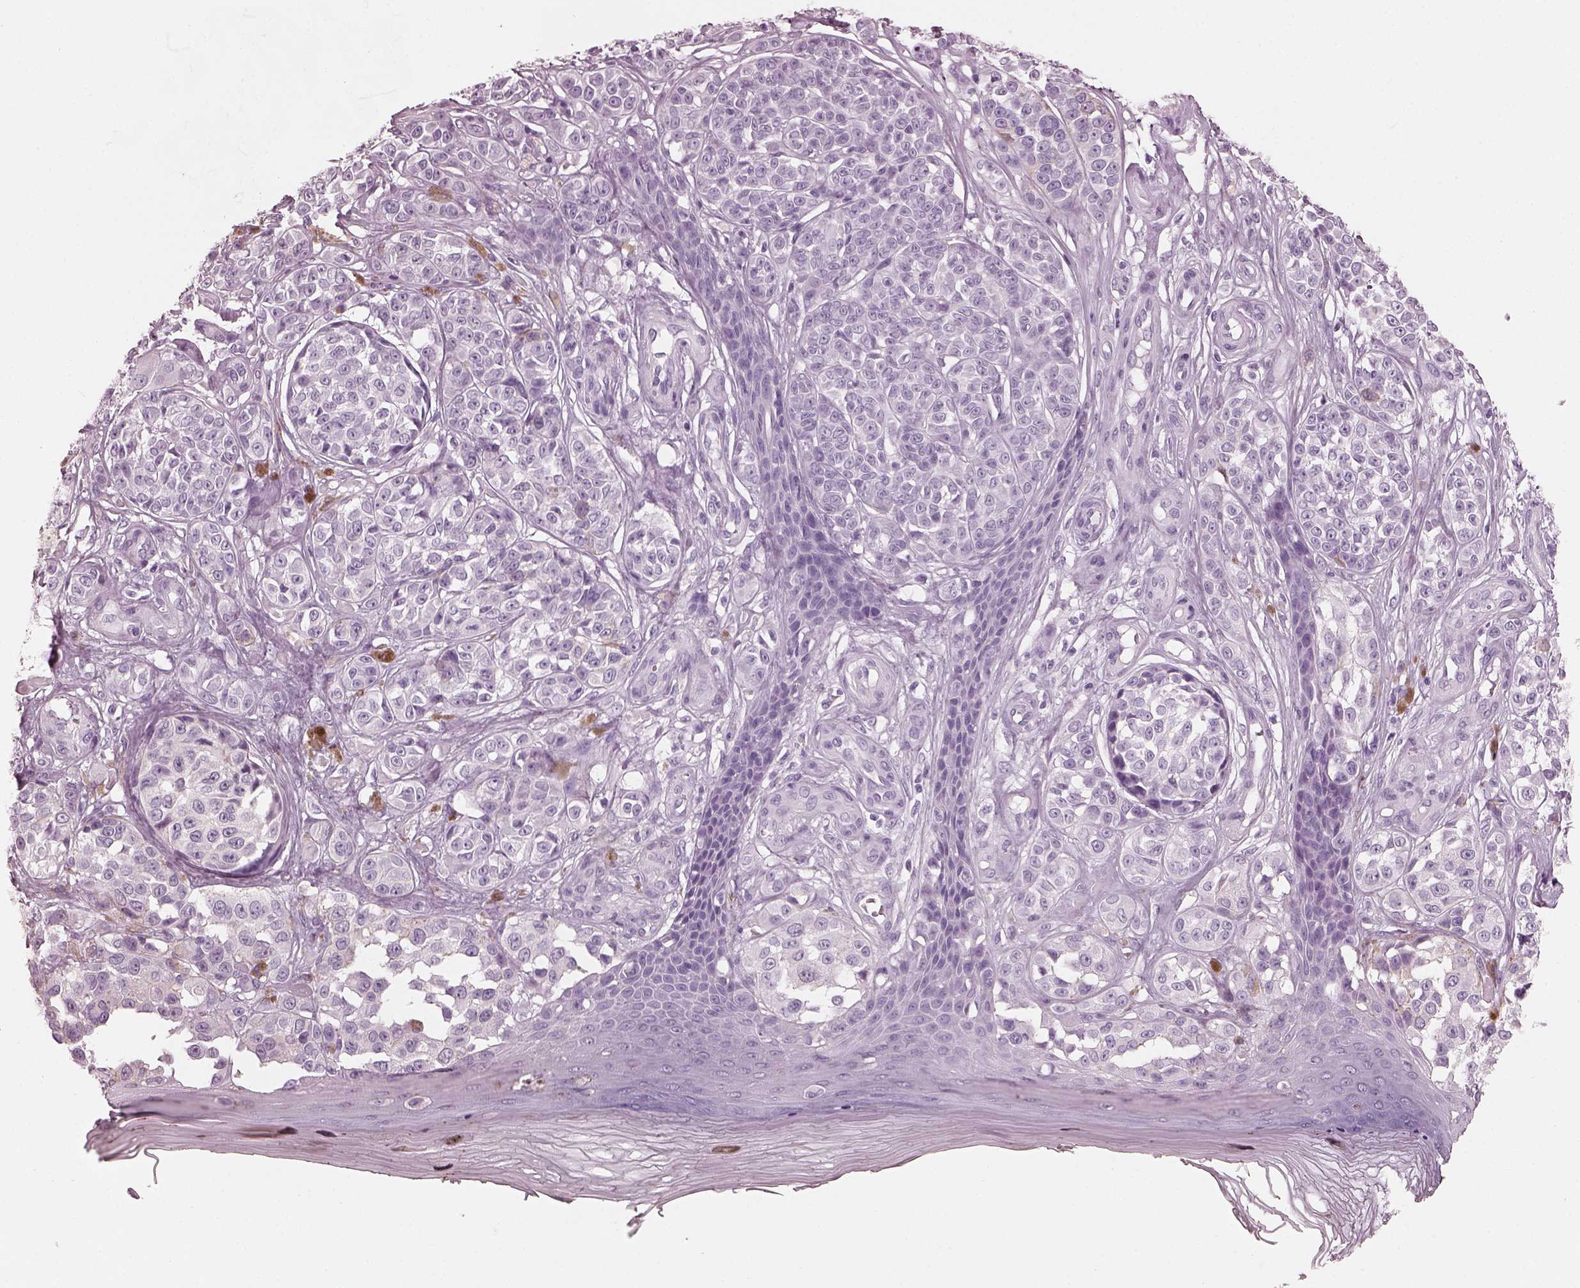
{"staining": {"intensity": "negative", "quantity": "none", "location": "none"}, "tissue": "melanoma", "cell_type": "Tumor cells", "image_type": "cancer", "snomed": [{"axis": "morphology", "description": "Malignant melanoma, NOS"}, {"axis": "topography", "description": "Skin"}], "caption": "Protein analysis of melanoma shows no significant positivity in tumor cells.", "gene": "FABP9", "patient": {"sex": "female", "age": 90}}